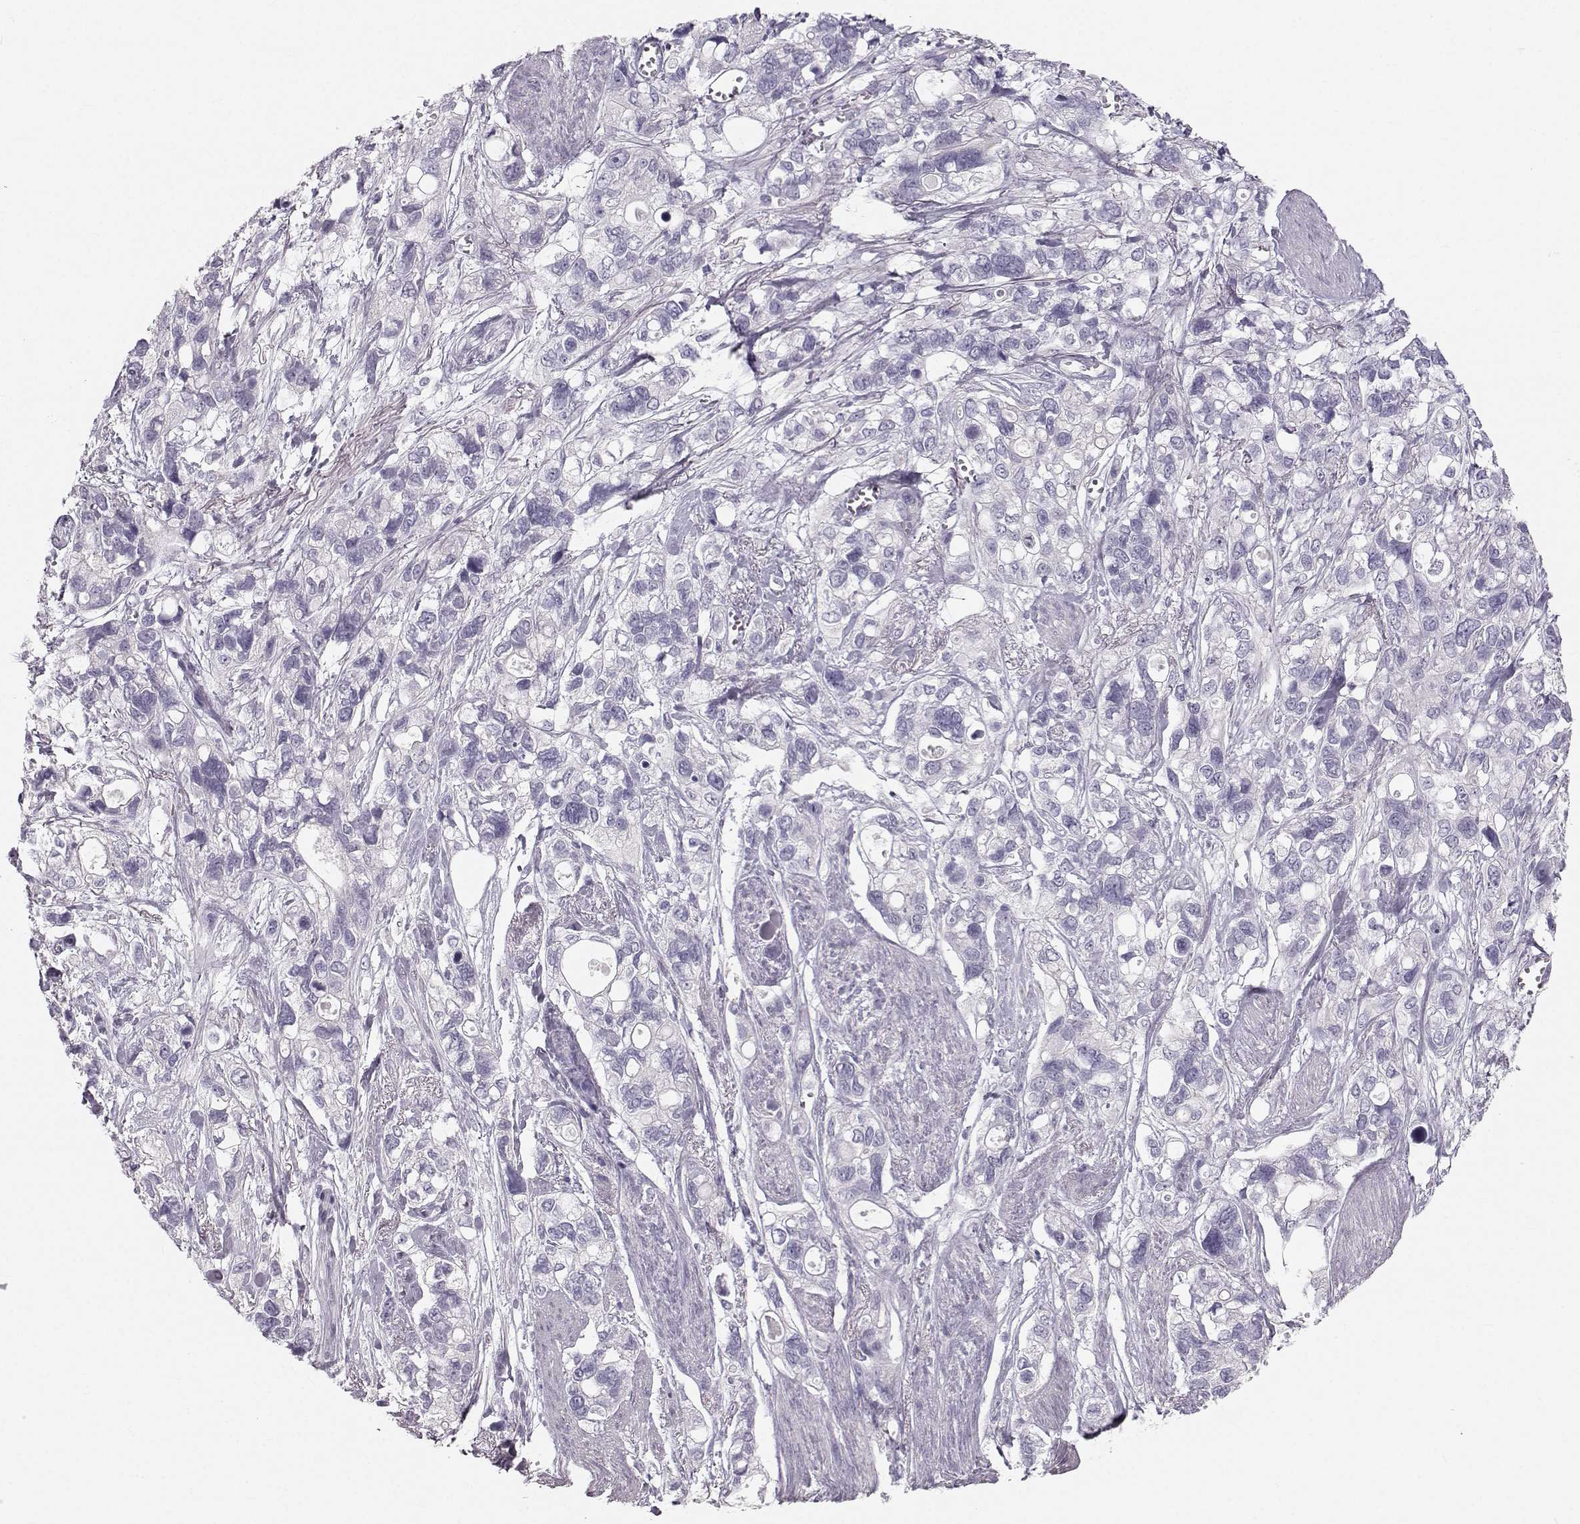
{"staining": {"intensity": "negative", "quantity": "none", "location": "none"}, "tissue": "stomach cancer", "cell_type": "Tumor cells", "image_type": "cancer", "snomed": [{"axis": "morphology", "description": "Adenocarcinoma, NOS"}, {"axis": "topography", "description": "Stomach, upper"}], "caption": "Protein analysis of adenocarcinoma (stomach) exhibits no significant positivity in tumor cells.", "gene": "OIP5", "patient": {"sex": "female", "age": 81}}